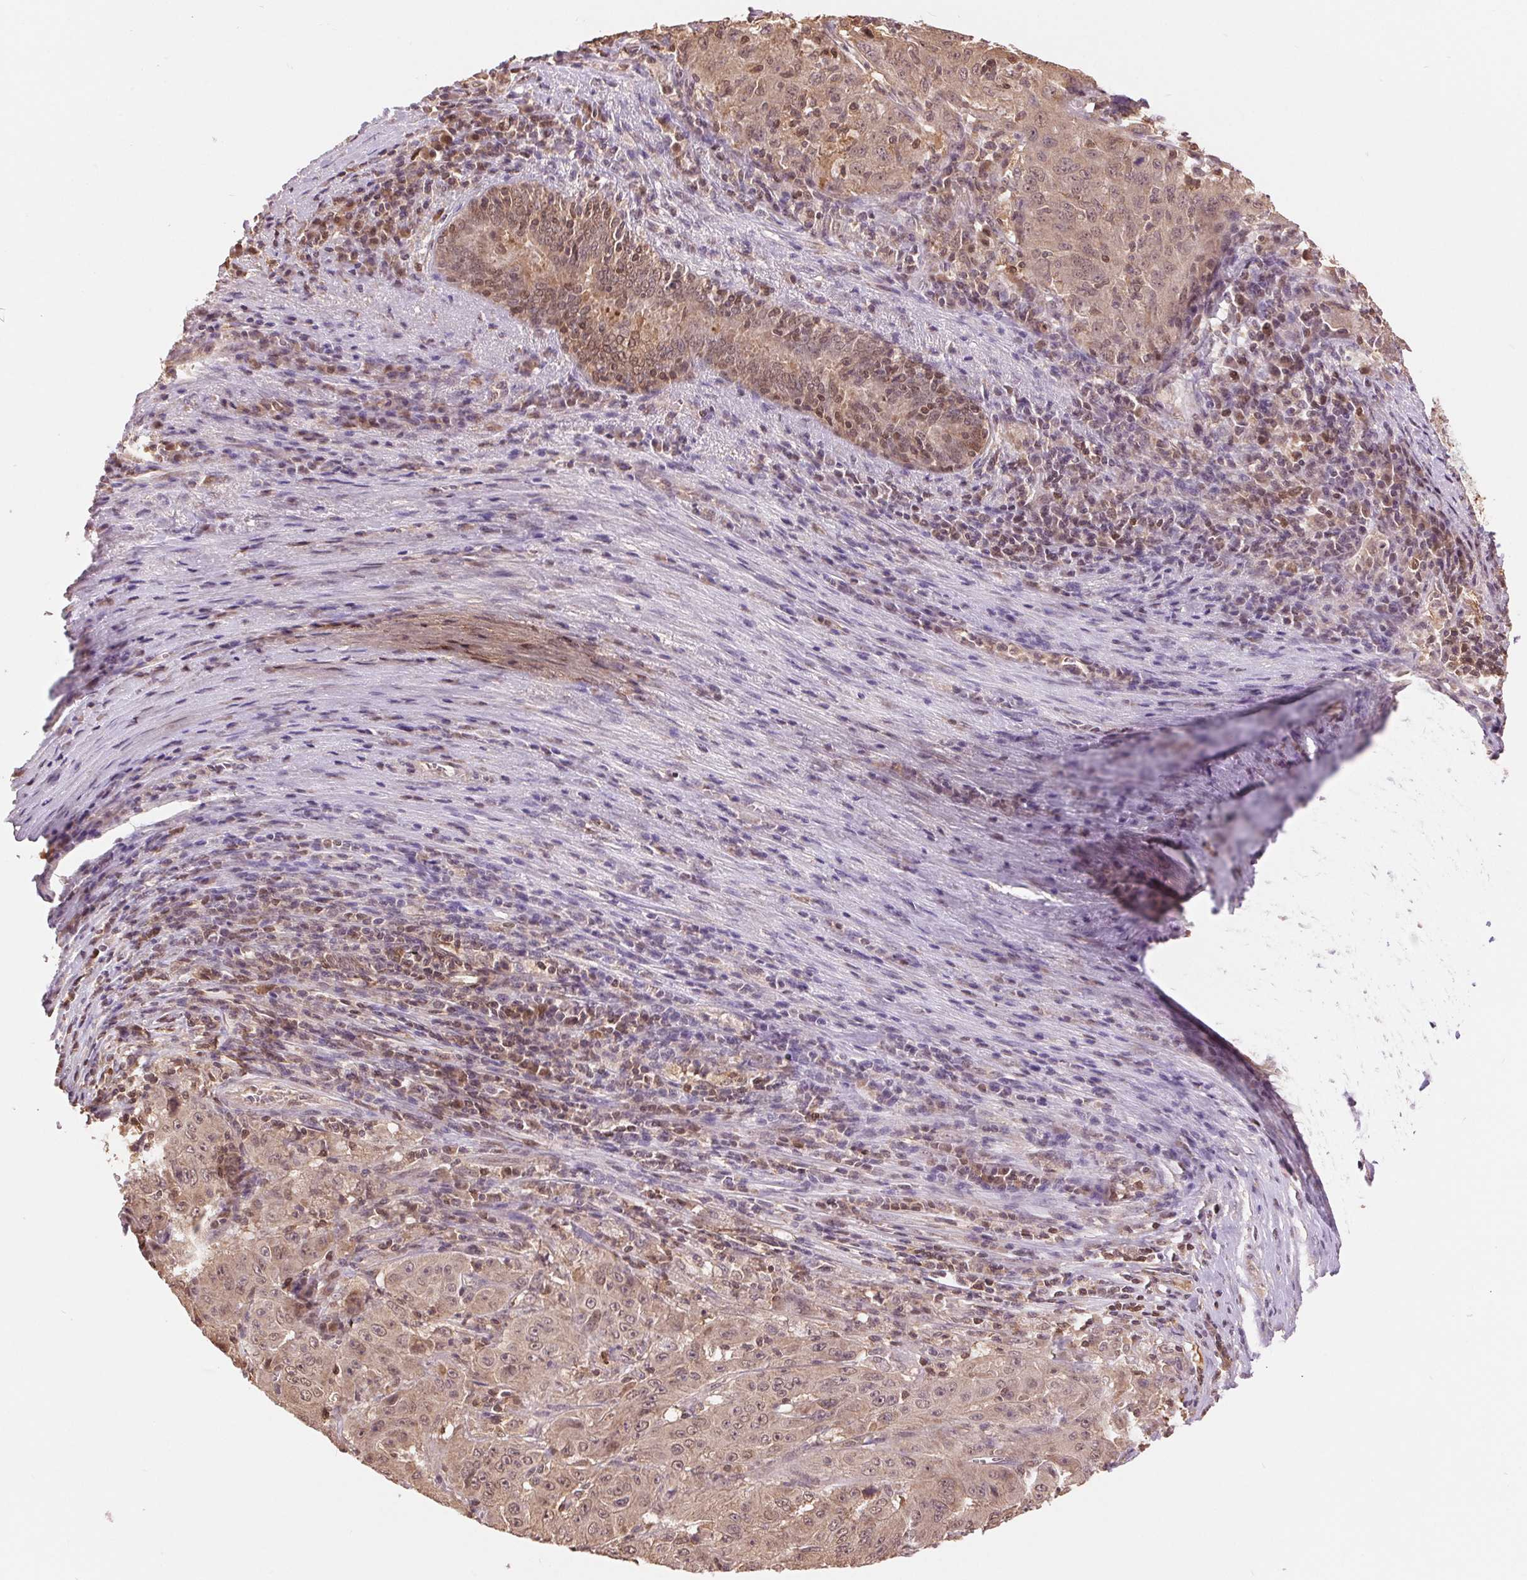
{"staining": {"intensity": "weak", "quantity": ">75%", "location": "cytoplasmic/membranous,nuclear"}, "tissue": "pancreatic cancer", "cell_type": "Tumor cells", "image_type": "cancer", "snomed": [{"axis": "morphology", "description": "Adenocarcinoma, NOS"}, {"axis": "topography", "description": "Pancreas"}], "caption": "Immunohistochemistry (IHC) of human adenocarcinoma (pancreatic) reveals low levels of weak cytoplasmic/membranous and nuclear expression in about >75% of tumor cells. (DAB (3,3'-diaminobenzidine) IHC with brightfield microscopy, high magnification).", "gene": "TMEM273", "patient": {"sex": "male", "age": 63}}